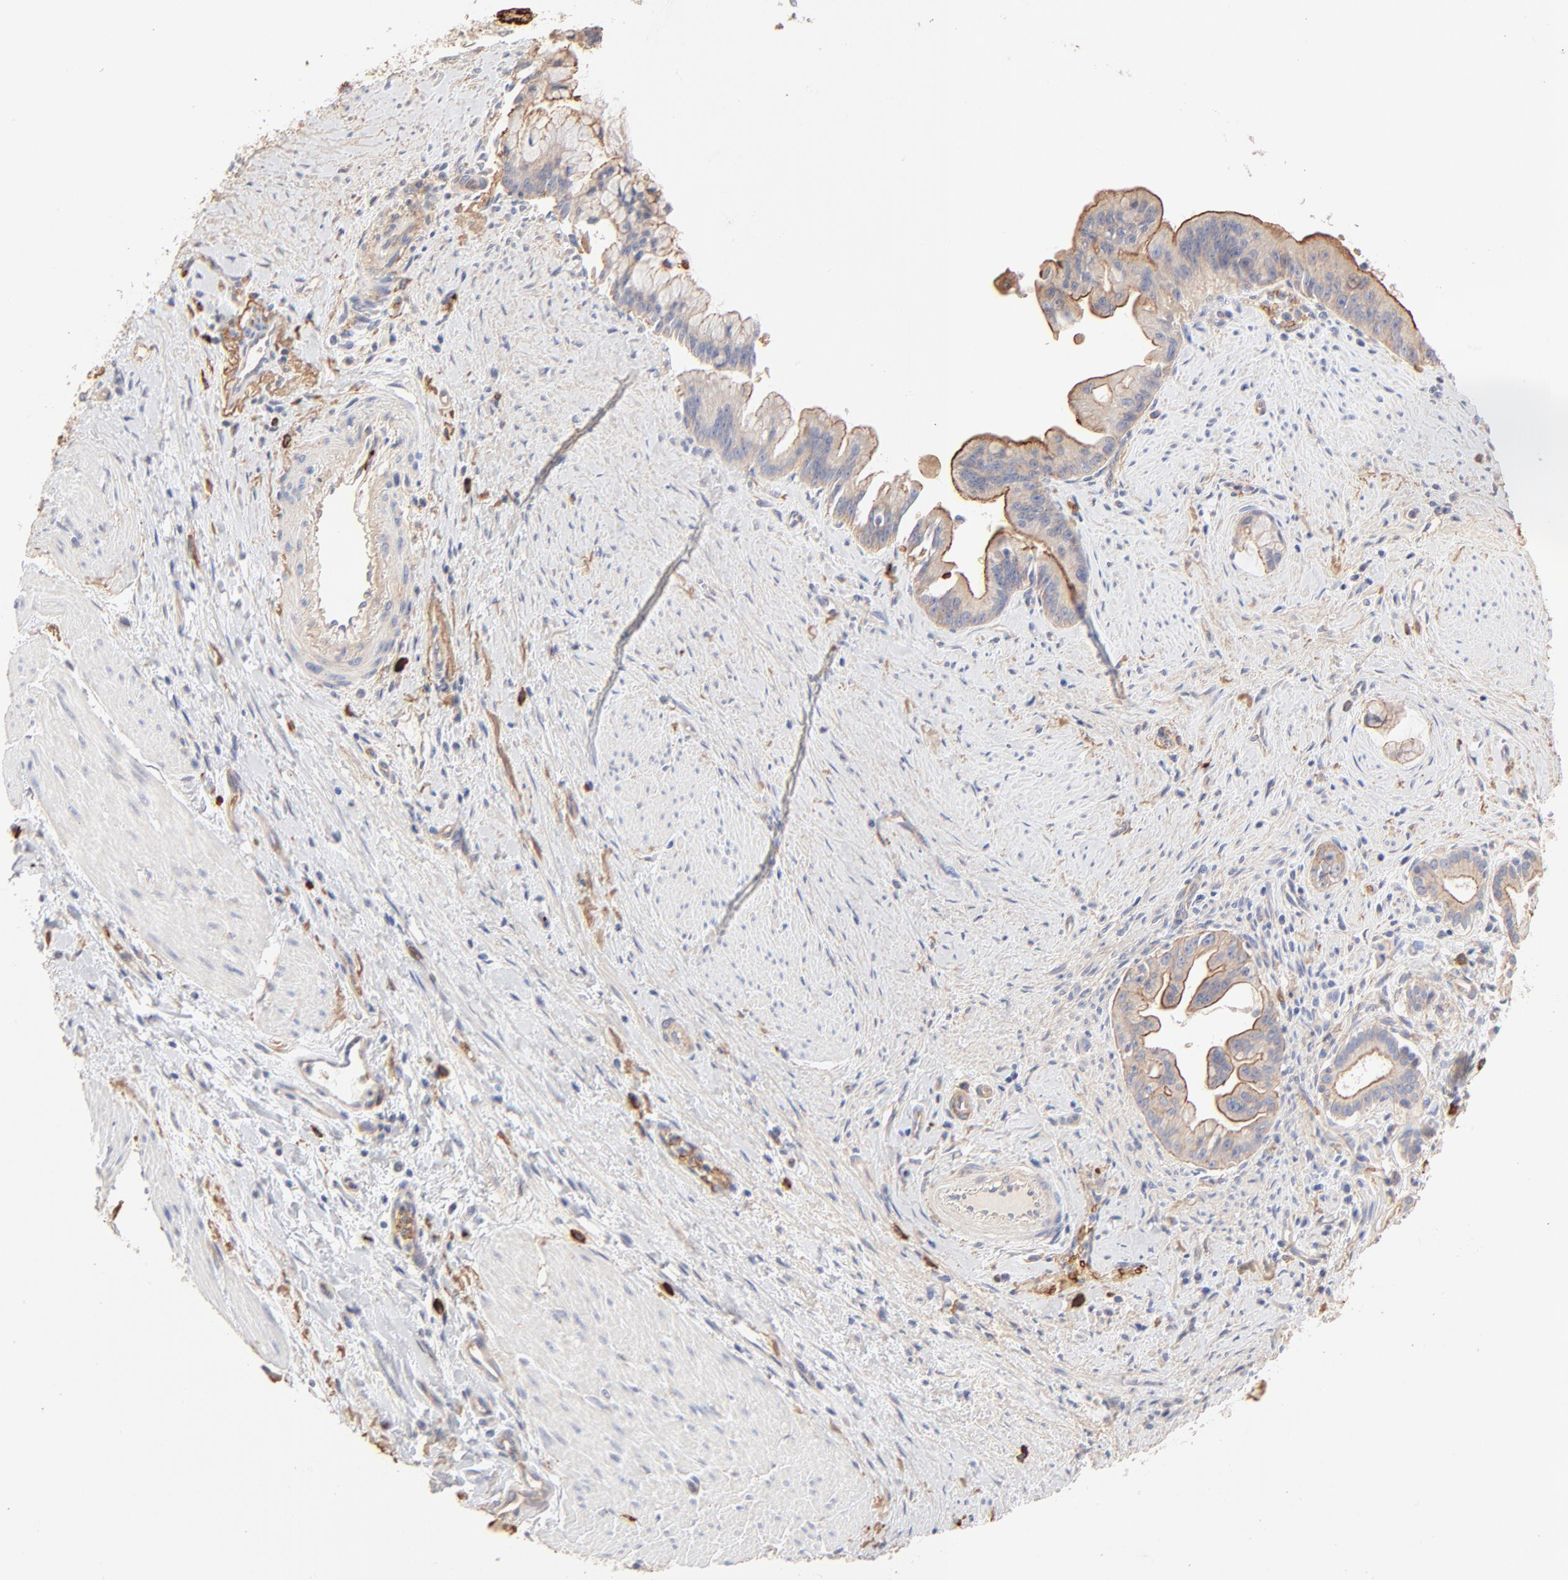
{"staining": {"intensity": "weak", "quantity": ">75%", "location": "cytoplasmic/membranous"}, "tissue": "pancreatic cancer", "cell_type": "Tumor cells", "image_type": "cancer", "snomed": [{"axis": "morphology", "description": "Adenocarcinoma, NOS"}, {"axis": "topography", "description": "Pancreas"}], "caption": "There is low levels of weak cytoplasmic/membranous expression in tumor cells of pancreatic cancer (adenocarcinoma), as demonstrated by immunohistochemical staining (brown color).", "gene": "SPTB", "patient": {"sex": "male", "age": 59}}